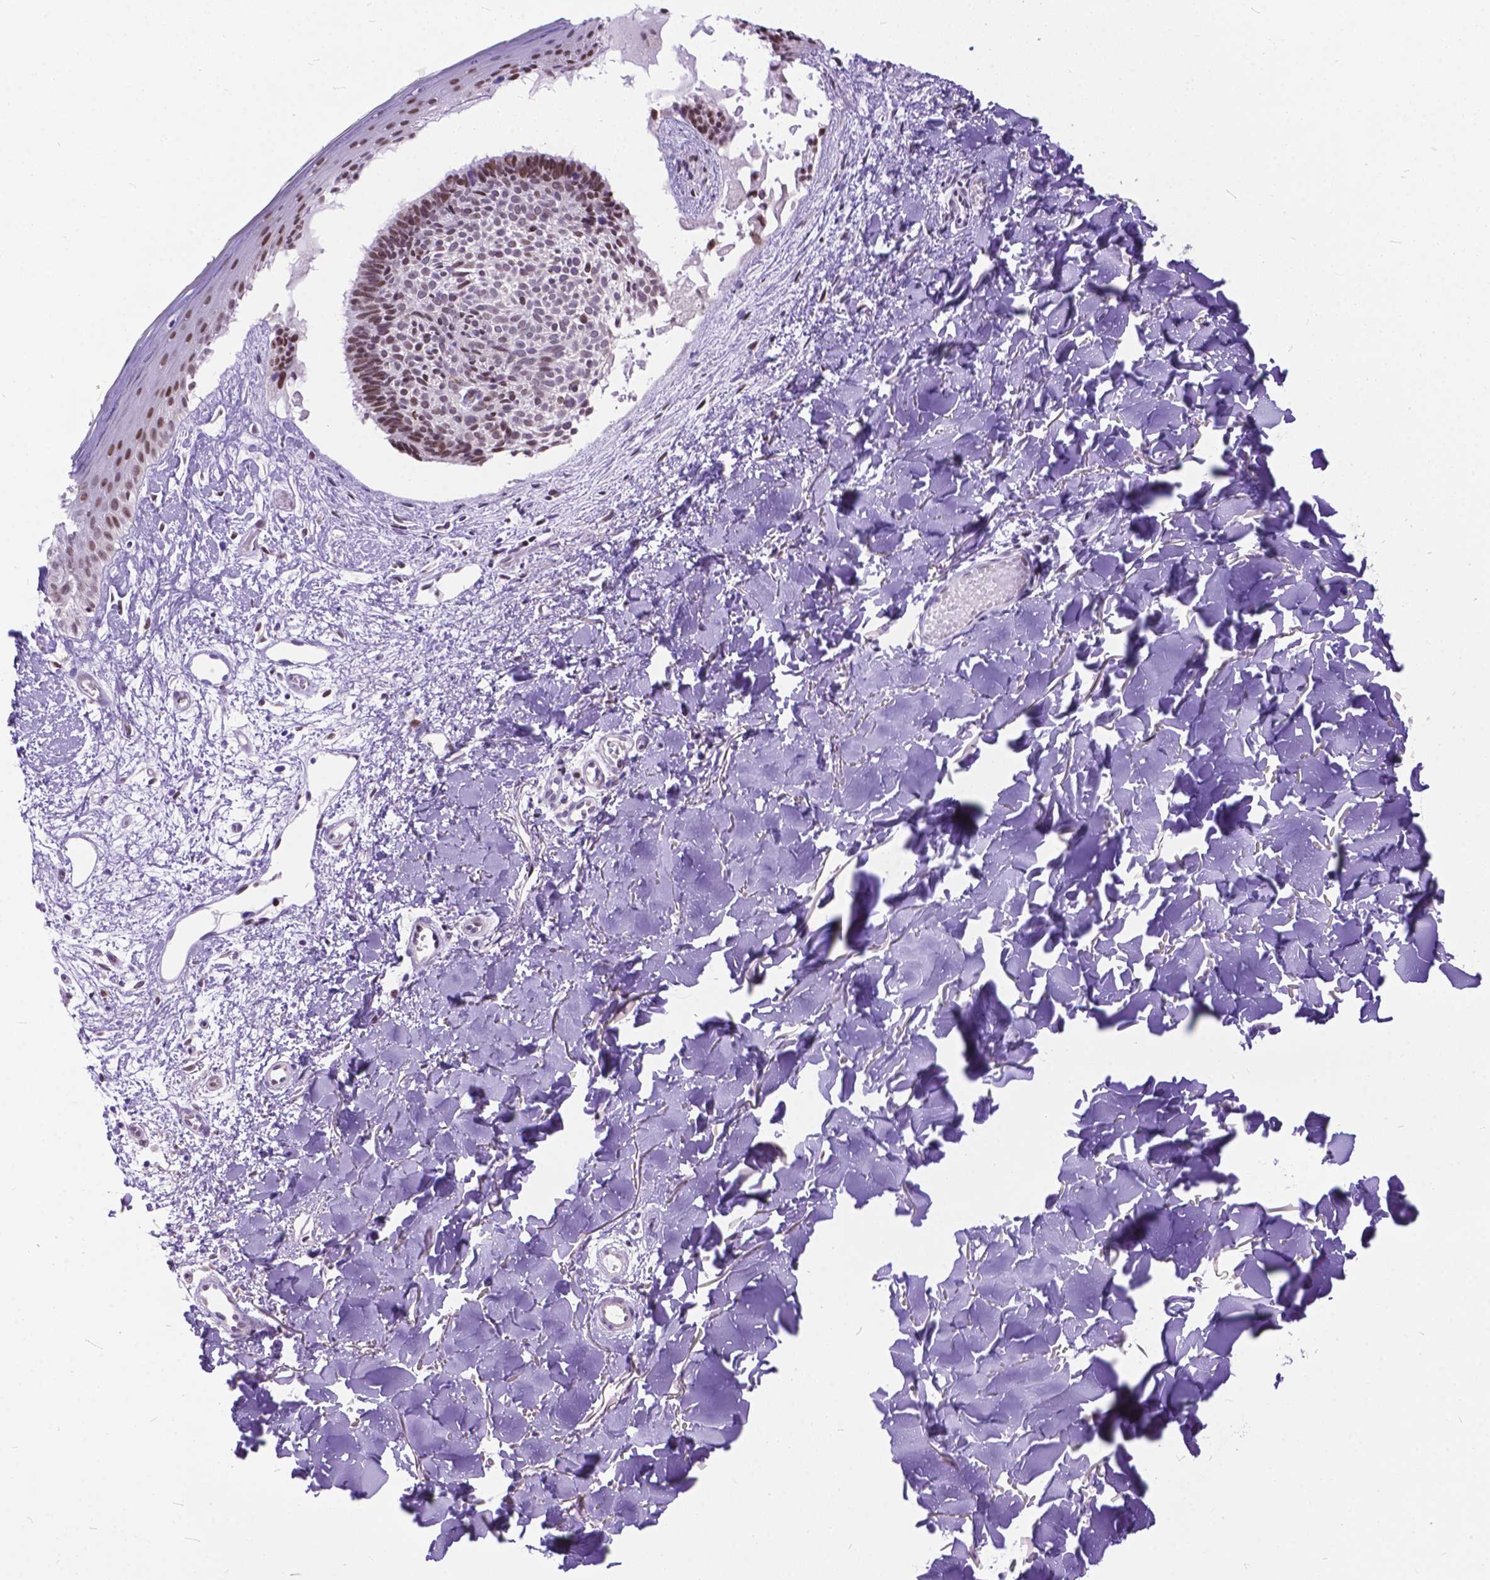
{"staining": {"intensity": "moderate", "quantity": "<25%", "location": "nuclear"}, "tissue": "skin cancer", "cell_type": "Tumor cells", "image_type": "cancer", "snomed": [{"axis": "morphology", "description": "Basal cell carcinoma"}, {"axis": "topography", "description": "Skin"}], "caption": "IHC image of neoplastic tissue: human skin basal cell carcinoma stained using IHC exhibits low levels of moderate protein expression localized specifically in the nuclear of tumor cells, appearing as a nuclear brown color.", "gene": "FAM124B", "patient": {"sex": "male", "age": 51}}